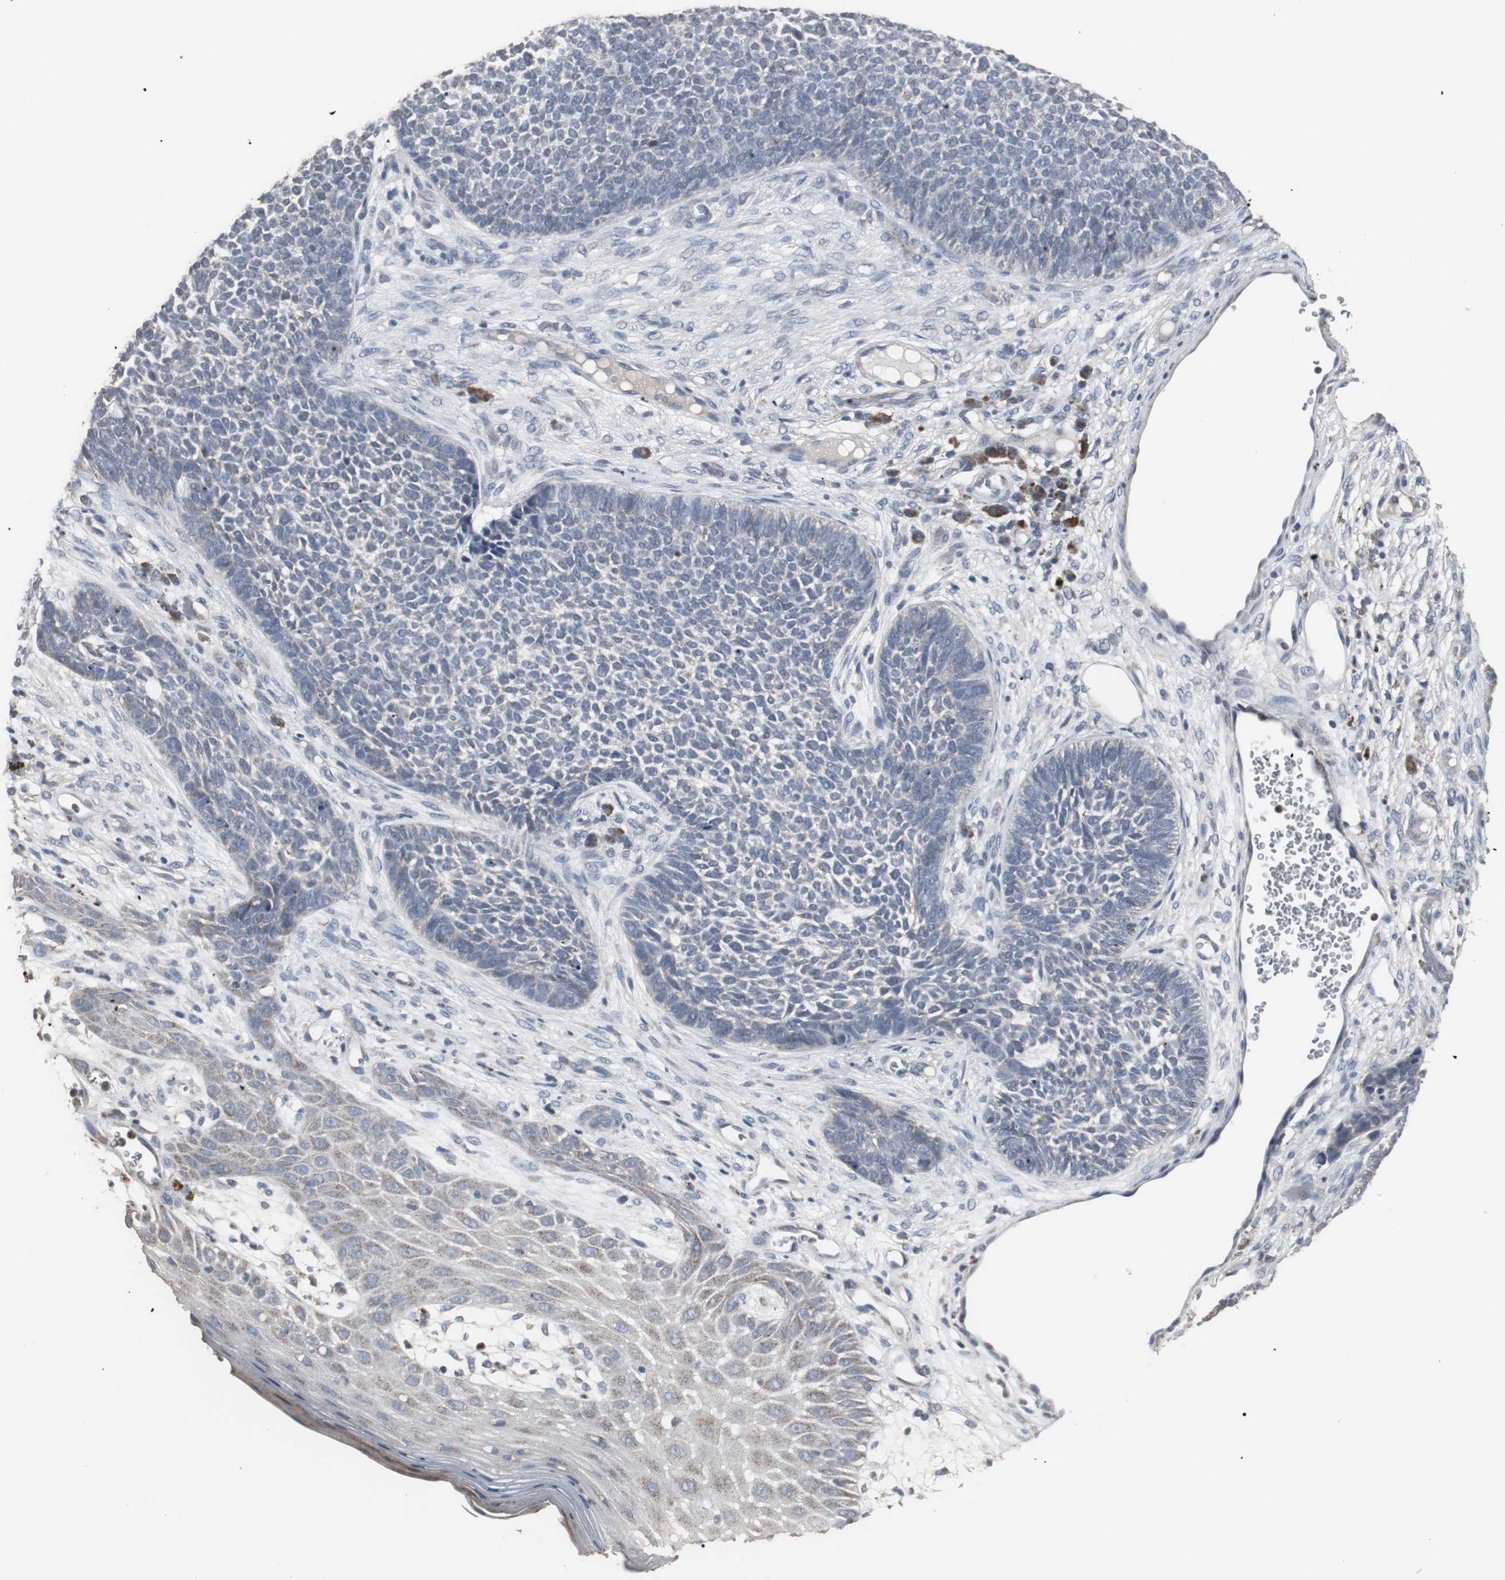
{"staining": {"intensity": "negative", "quantity": "none", "location": "none"}, "tissue": "skin cancer", "cell_type": "Tumor cells", "image_type": "cancer", "snomed": [{"axis": "morphology", "description": "Basal cell carcinoma"}, {"axis": "topography", "description": "Skin"}], "caption": "High power microscopy photomicrograph of an immunohistochemistry image of skin cancer, revealing no significant staining in tumor cells. Nuclei are stained in blue.", "gene": "ACAA1", "patient": {"sex": "female", "age": 84}}